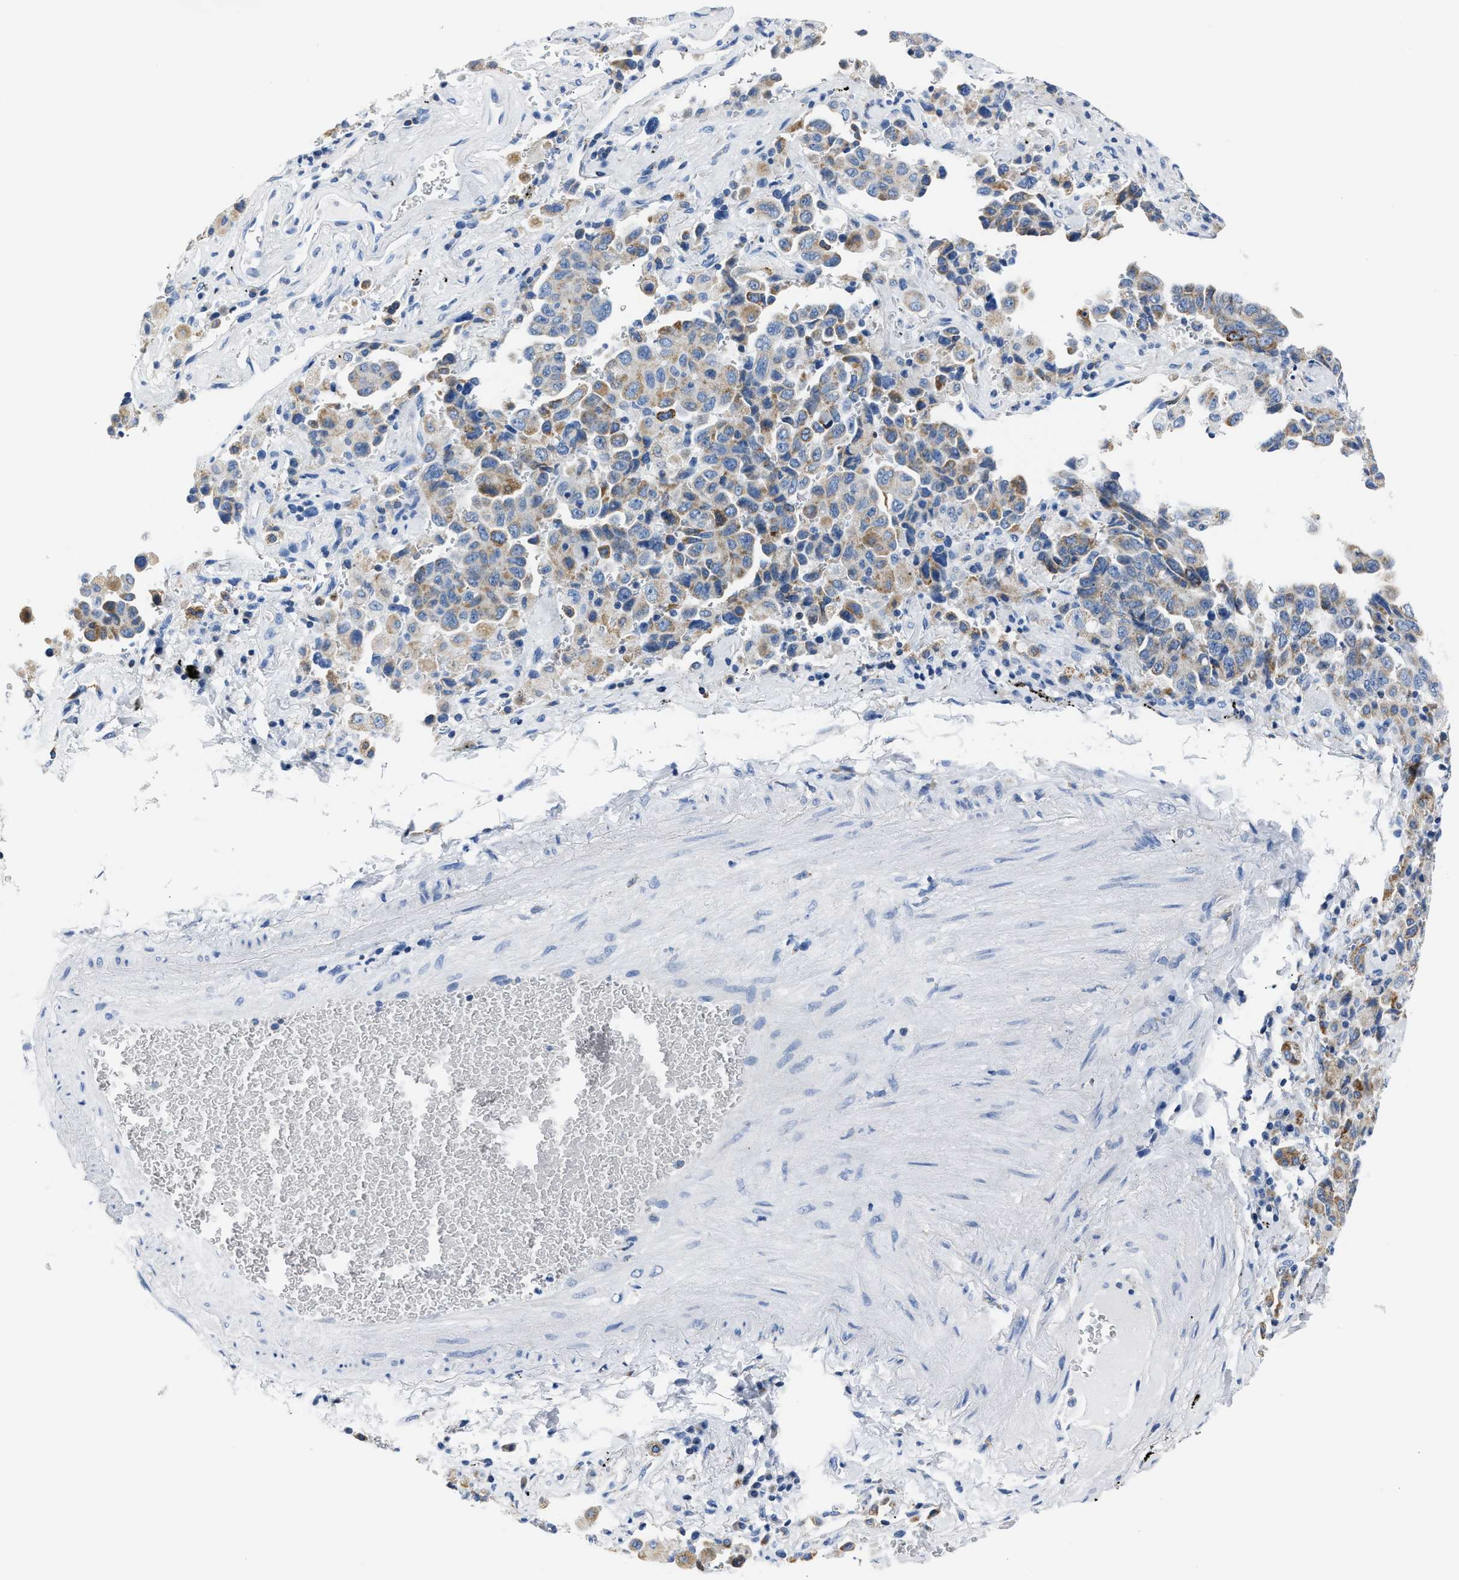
{"staining": {"intensity": "moderate", "quantity": ">75%", "location": "cytoplasmic/membranous"}, "tissue": "lung cancer", "cell_type": "Tumor cells", "image_type": "cancer", "snomed": [{"axis": "morphology", "description": "Adenocarcinoma, NOS"}, {"axis": "topography", "description": "Lung"}], "caption": "Protein analysis of lung cancer tissue shows moderate cytoplasmic/membranous expression in about >75% of tumor cells.", "gene": "AMACR", "patient": {"sex": "female", "age": 51}}